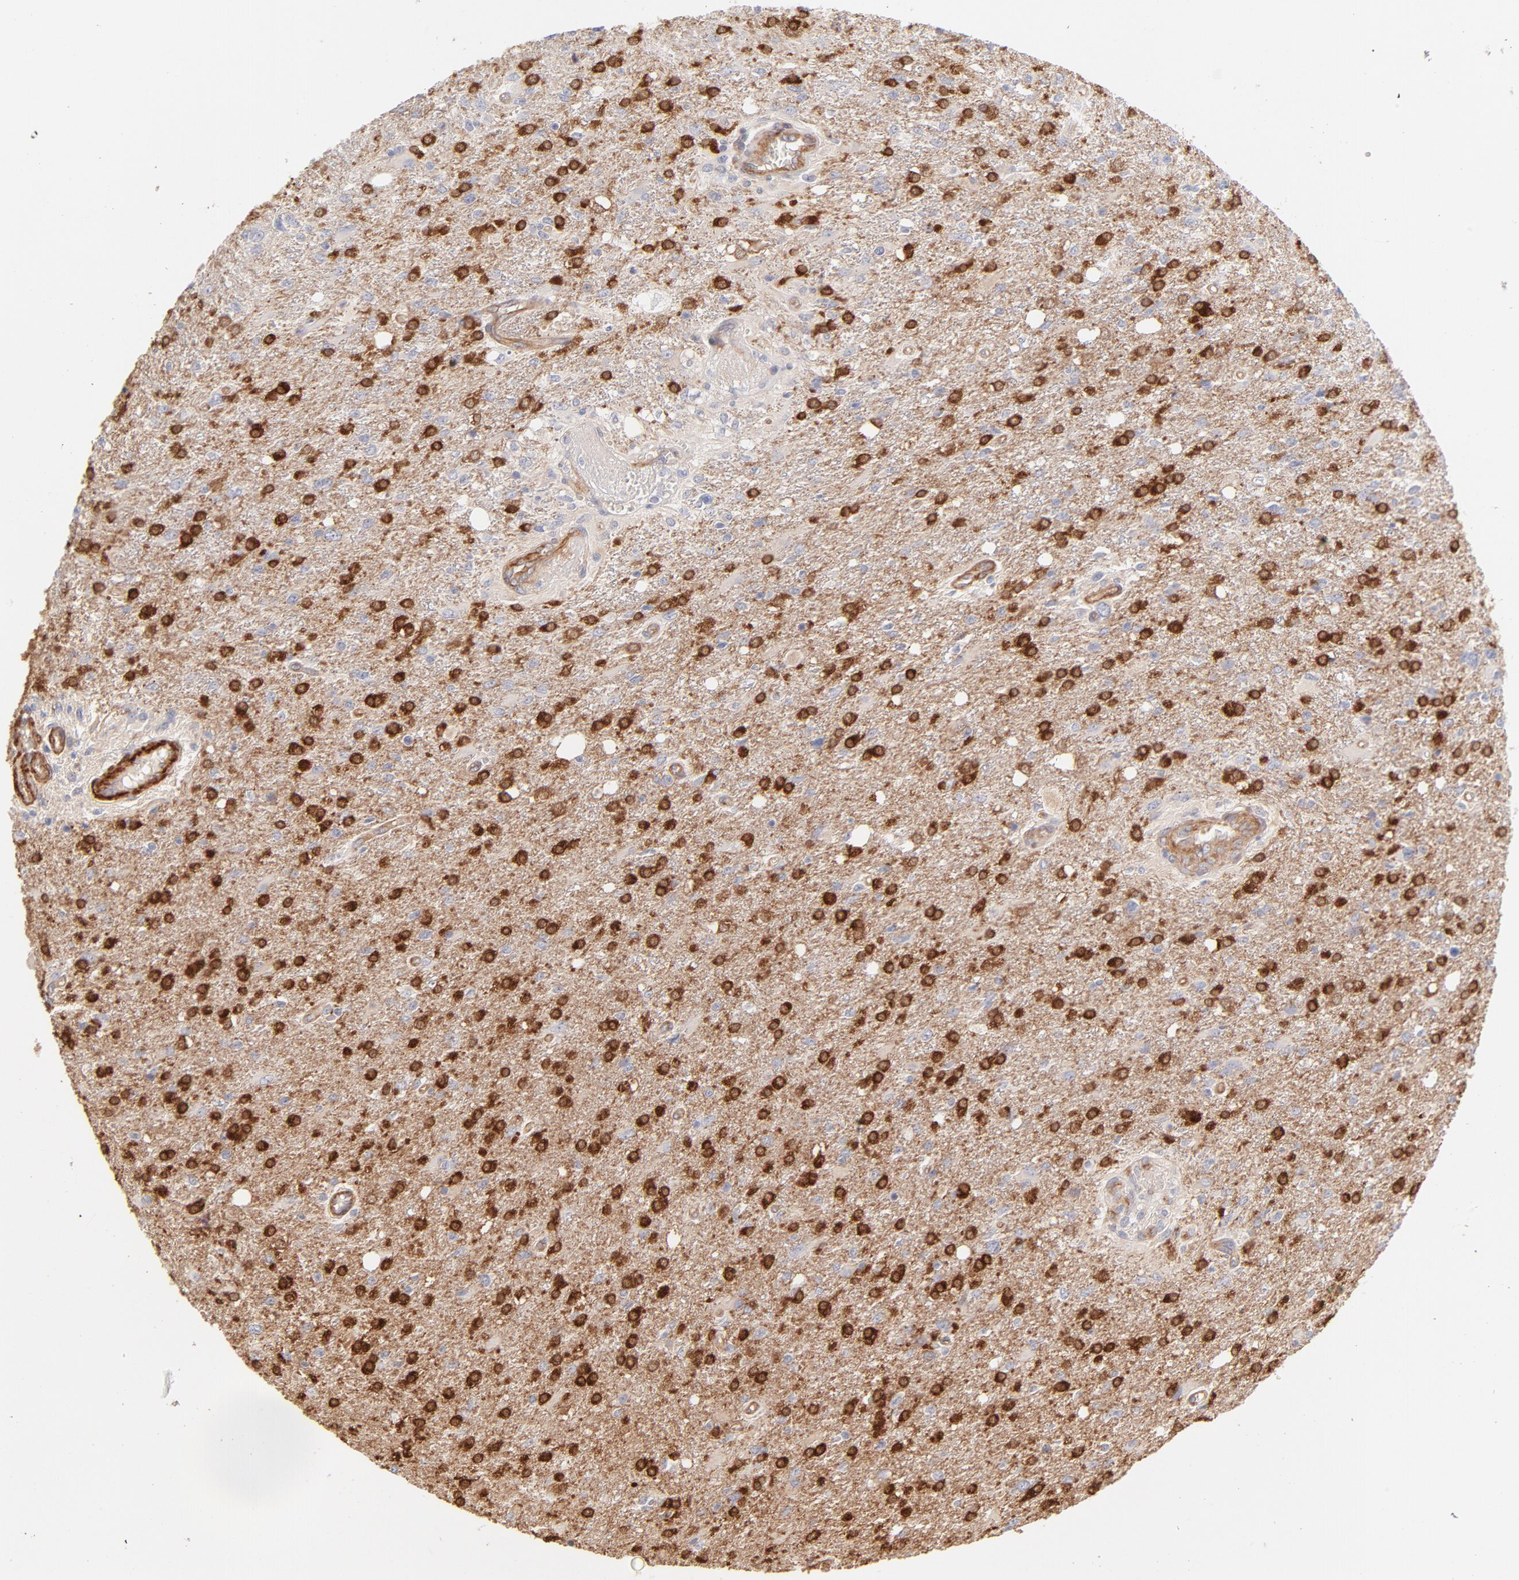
{"staining": {"intensity": "strong", "quantity": "25%-75%", "location": "cytoplasmic/membranous"}, "tissue": "glioma", "cell_type": "Tumor cells", "image_type": "cancer", "snomed": [{"axis": "morphology", "description": "Glioma, malignant, High grade"}, {"axis": "topography", "description": "Cerebral cortex"}], "caption": "Human glioma stained for a protein (brown) displays strong cytoplasmic/membranous positive positivity in approximately 25%-75% of tumor cells.", "gene": "LDLRAP1", "patient": {"sex": "male", "age": 76}}